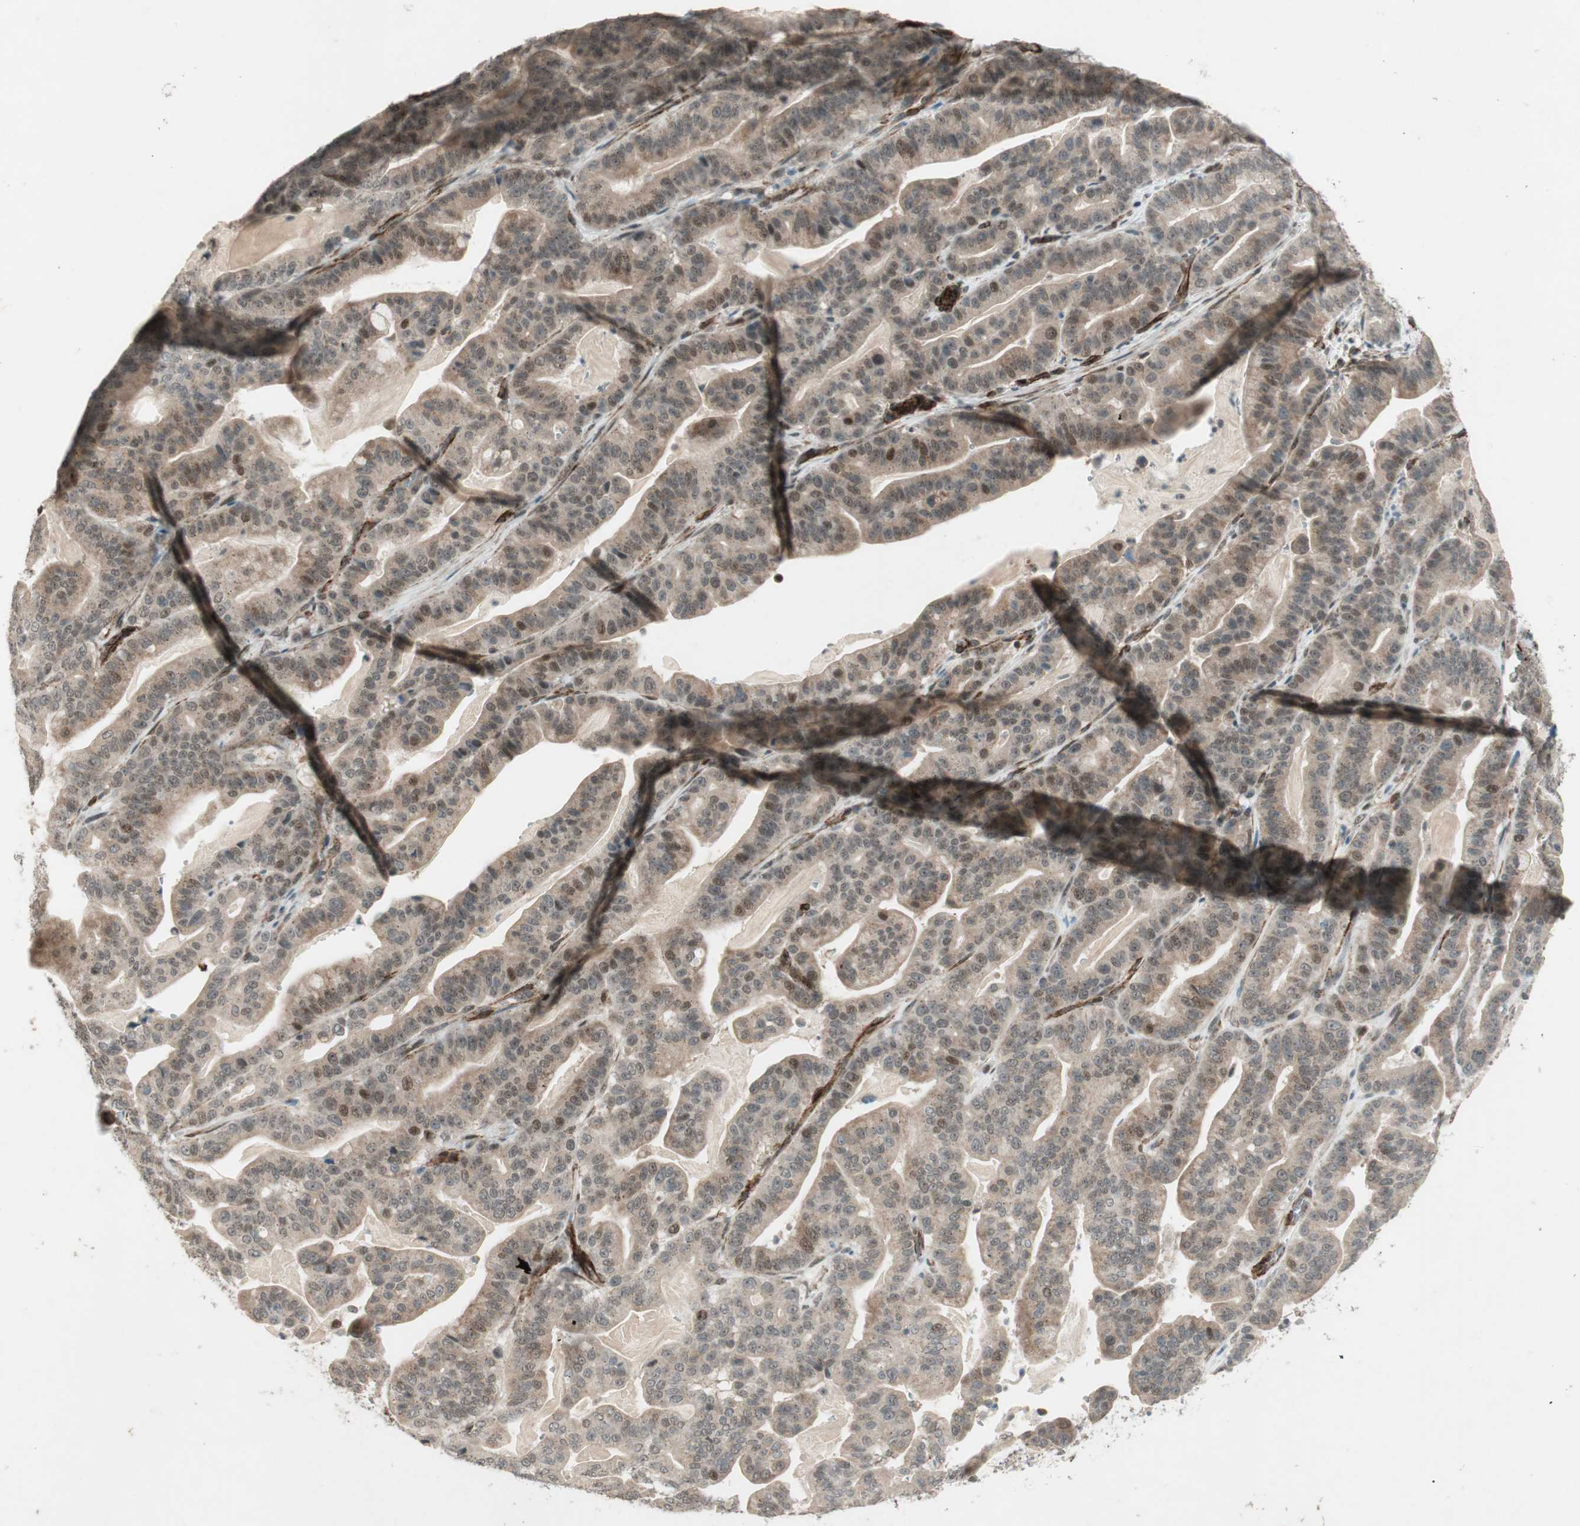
{"staining": {"intensity": "moderate", "quantity": "<25%", "location": "nuclear"}, "tissue": "pancreatic cancer", "cell_type": "Tumor cells", "image_type": "cancer", "snomed": [{"axis": "morphology", "description": "Adenocarcinoma, NOS"}, {"axis": "topography", "description": "Pancreas"}], "caption": "High-magnification brightfield microscopy of pancreatic cancer stained with DAB (3,3'-diaminobenzidine) (brown) and counterstained with hematoxylin (blue). tumor cells exhibit moderate nuclear expression is seen in approximately<25% of cells. (DAB (3,3'-diaminobenzidine) IHC, brown staining for protein, blue staining for nuclei).", "gene": "CDK19", "patient": {"sex": "male", "age": 63}}